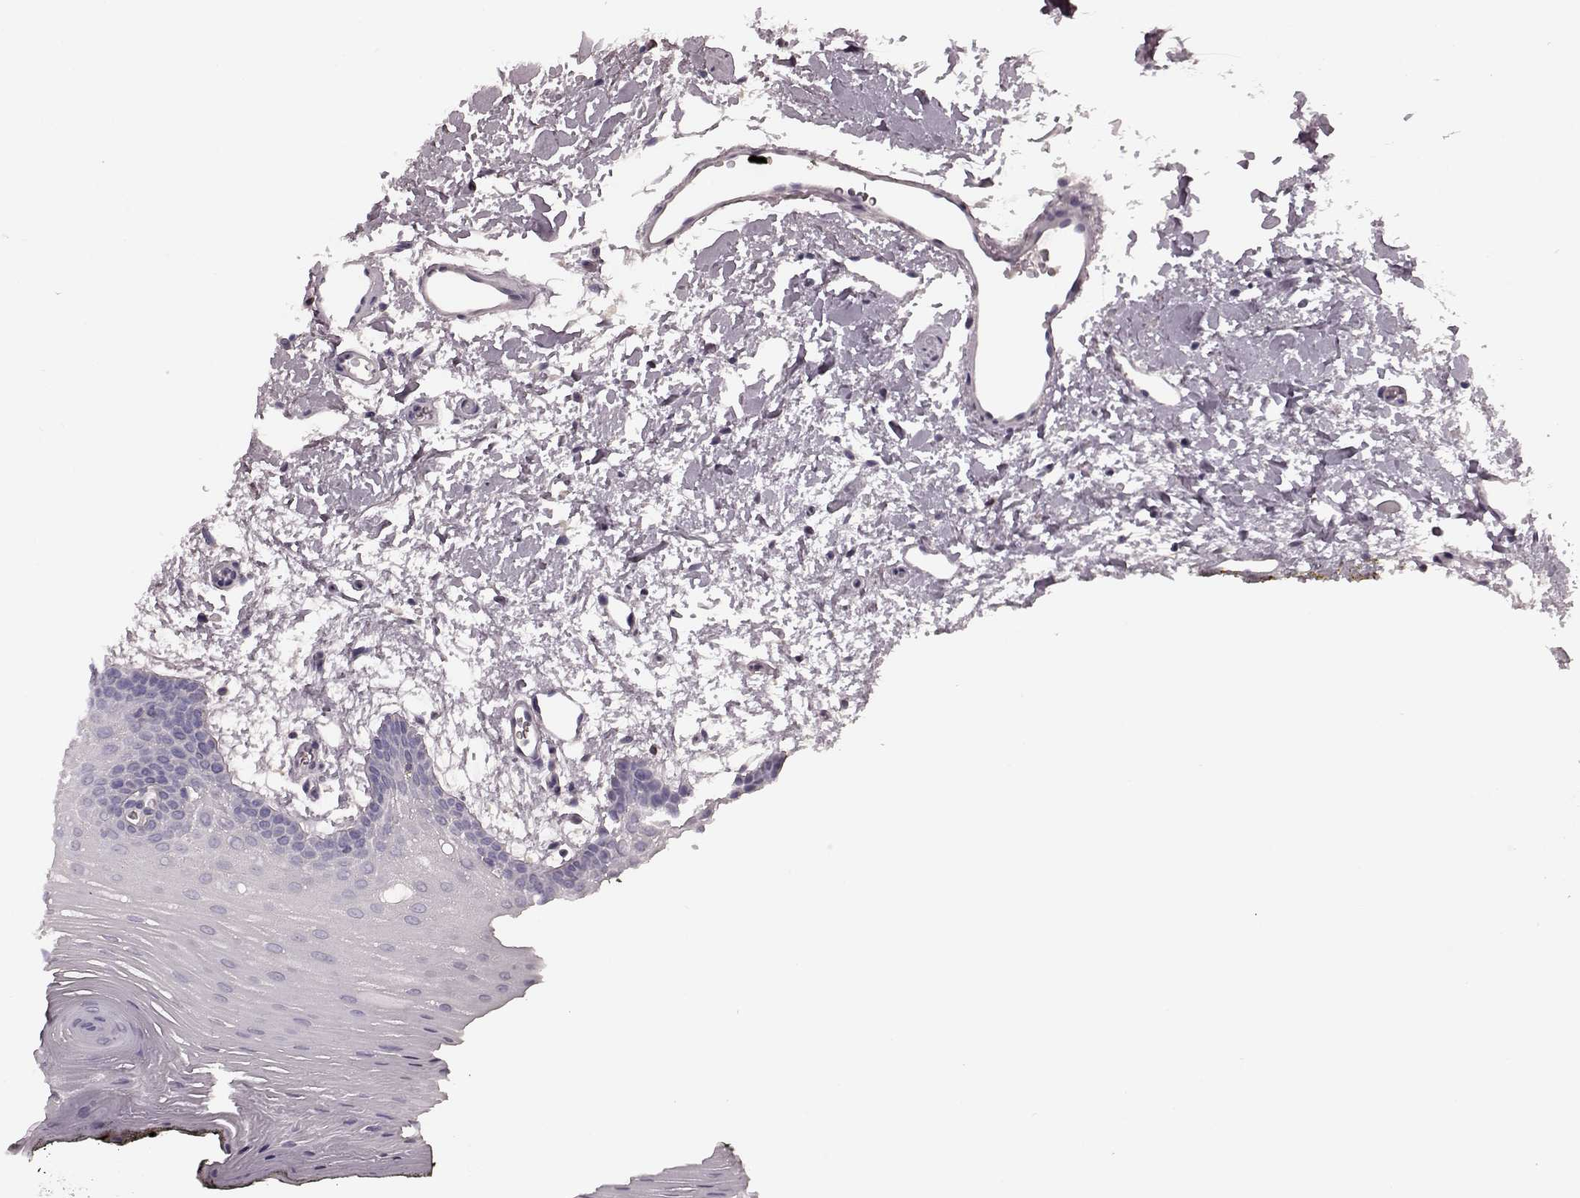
{"staining": {"intensity": "negative", "quantity": "none", "location": "none"}, "tissue": "oral mucosa", "cell_type": "Squamous epithelial cells", "image_type": "normal", "snomed": [{"axis": "morphology", "description": "Normal tissue, NOS"}, {"axis": "topography", "description": "Oral tissue"}, {"axis": "topography", "description": "Head-Neck"}], "caption": "IHC micrograph of benign human oral mucosa stained for a protein (brown), which shows no staining in squamous epithelial cells. The staining is performed using DAB (3,3'-diaminobenzidine) brown chromogen with nuclei counter-stained in using hematoxylin.", "gene": "CD28", "patient": {"sex": "male", "age": 65}}